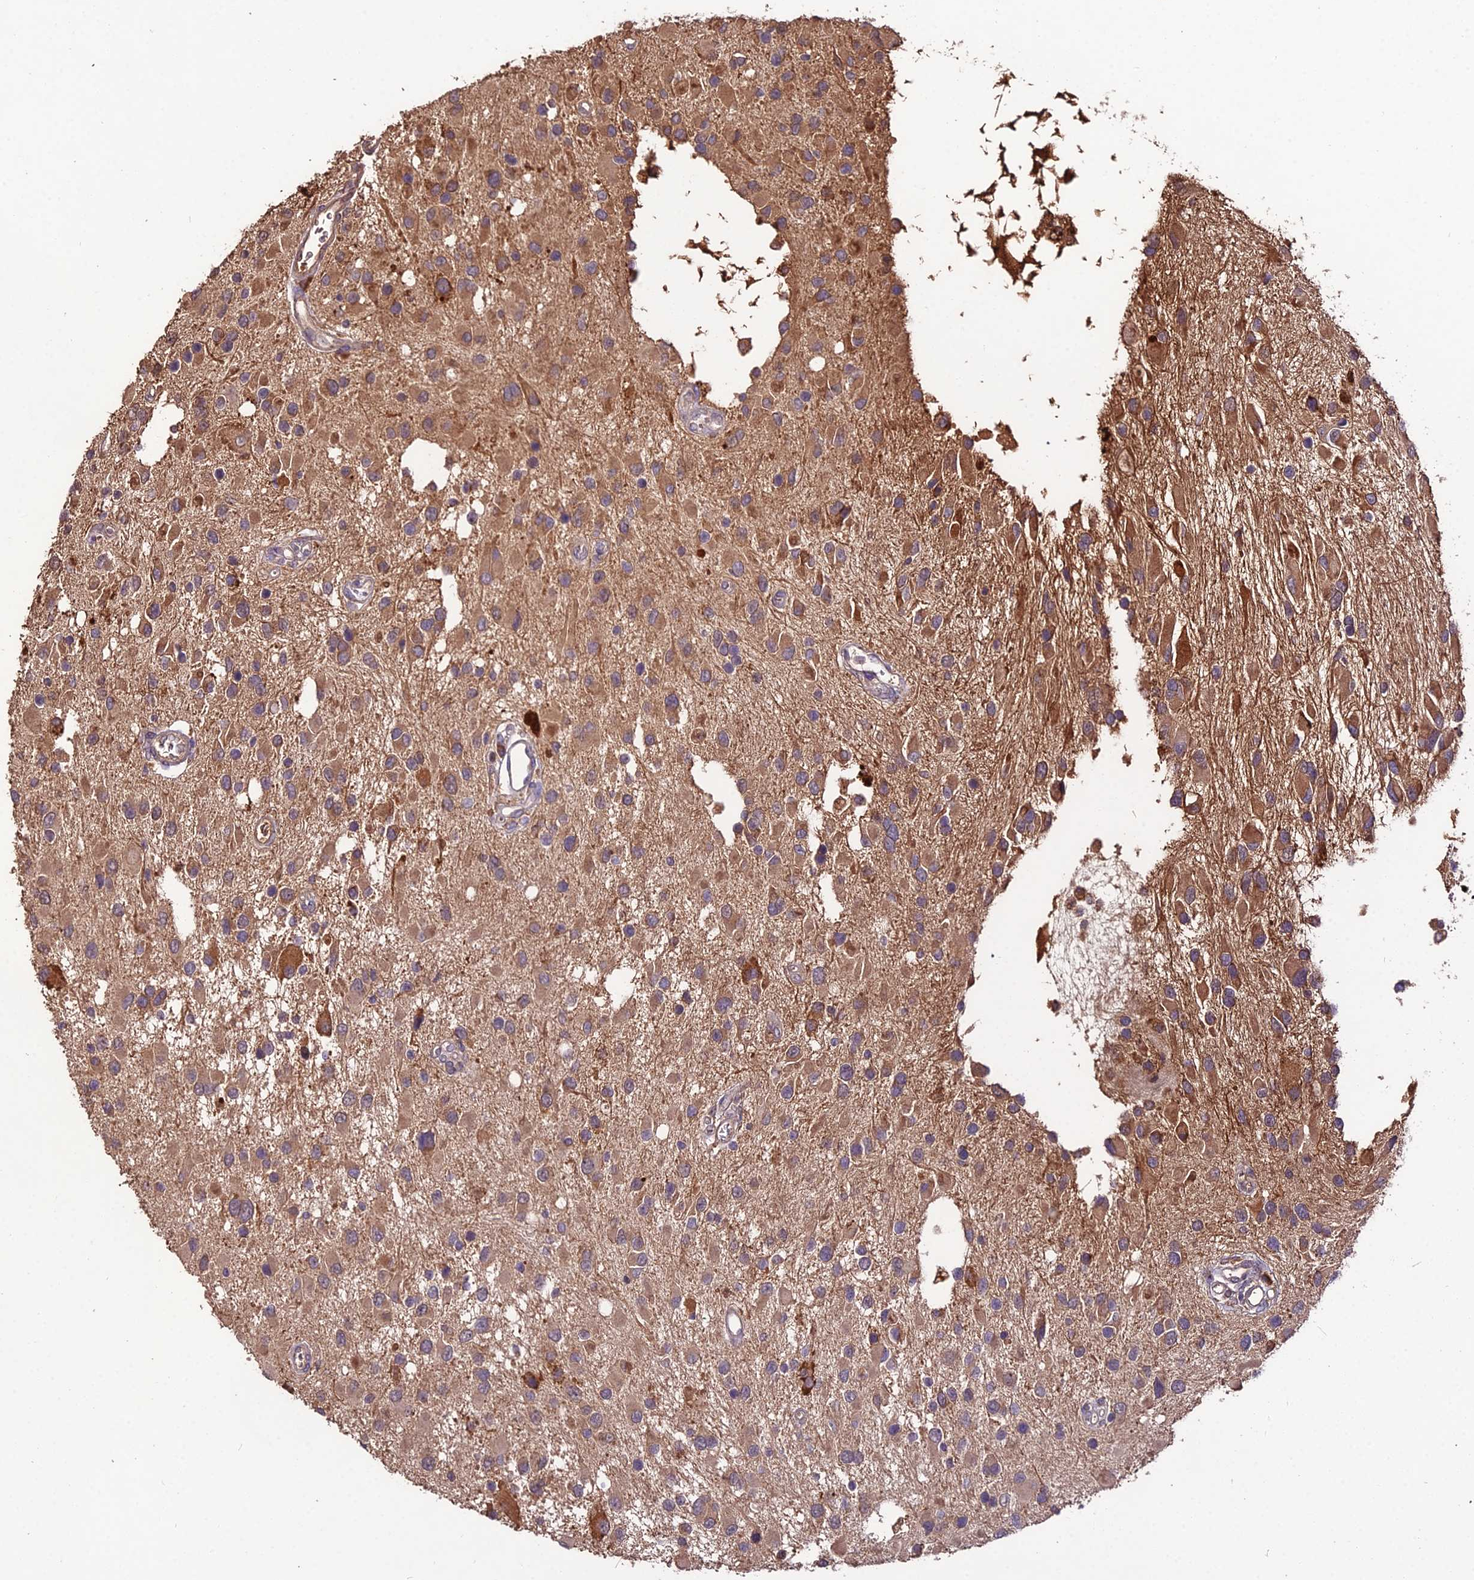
{"staining": {"intensity": "moderate", "quantity": ">75%", "location": "cytoplasmic/membranous"}, "tissue": "glioma", "cell_type": "Tumor cells", "image_type": "cancer", "snomed": [{"axis": "morphology", "description": "Glioma, malignant, High grade"}, {"axis": "topography", "description": "Brain"}], "caption": "Immunohistochemical staining of malignant high-grade glioma displays medium levels of moderate cytoplasmic/membranous staining in approximately >75% of tumor cells.", "gene": "KCTD16", "patient": {"sex": "male", "age": 53}}